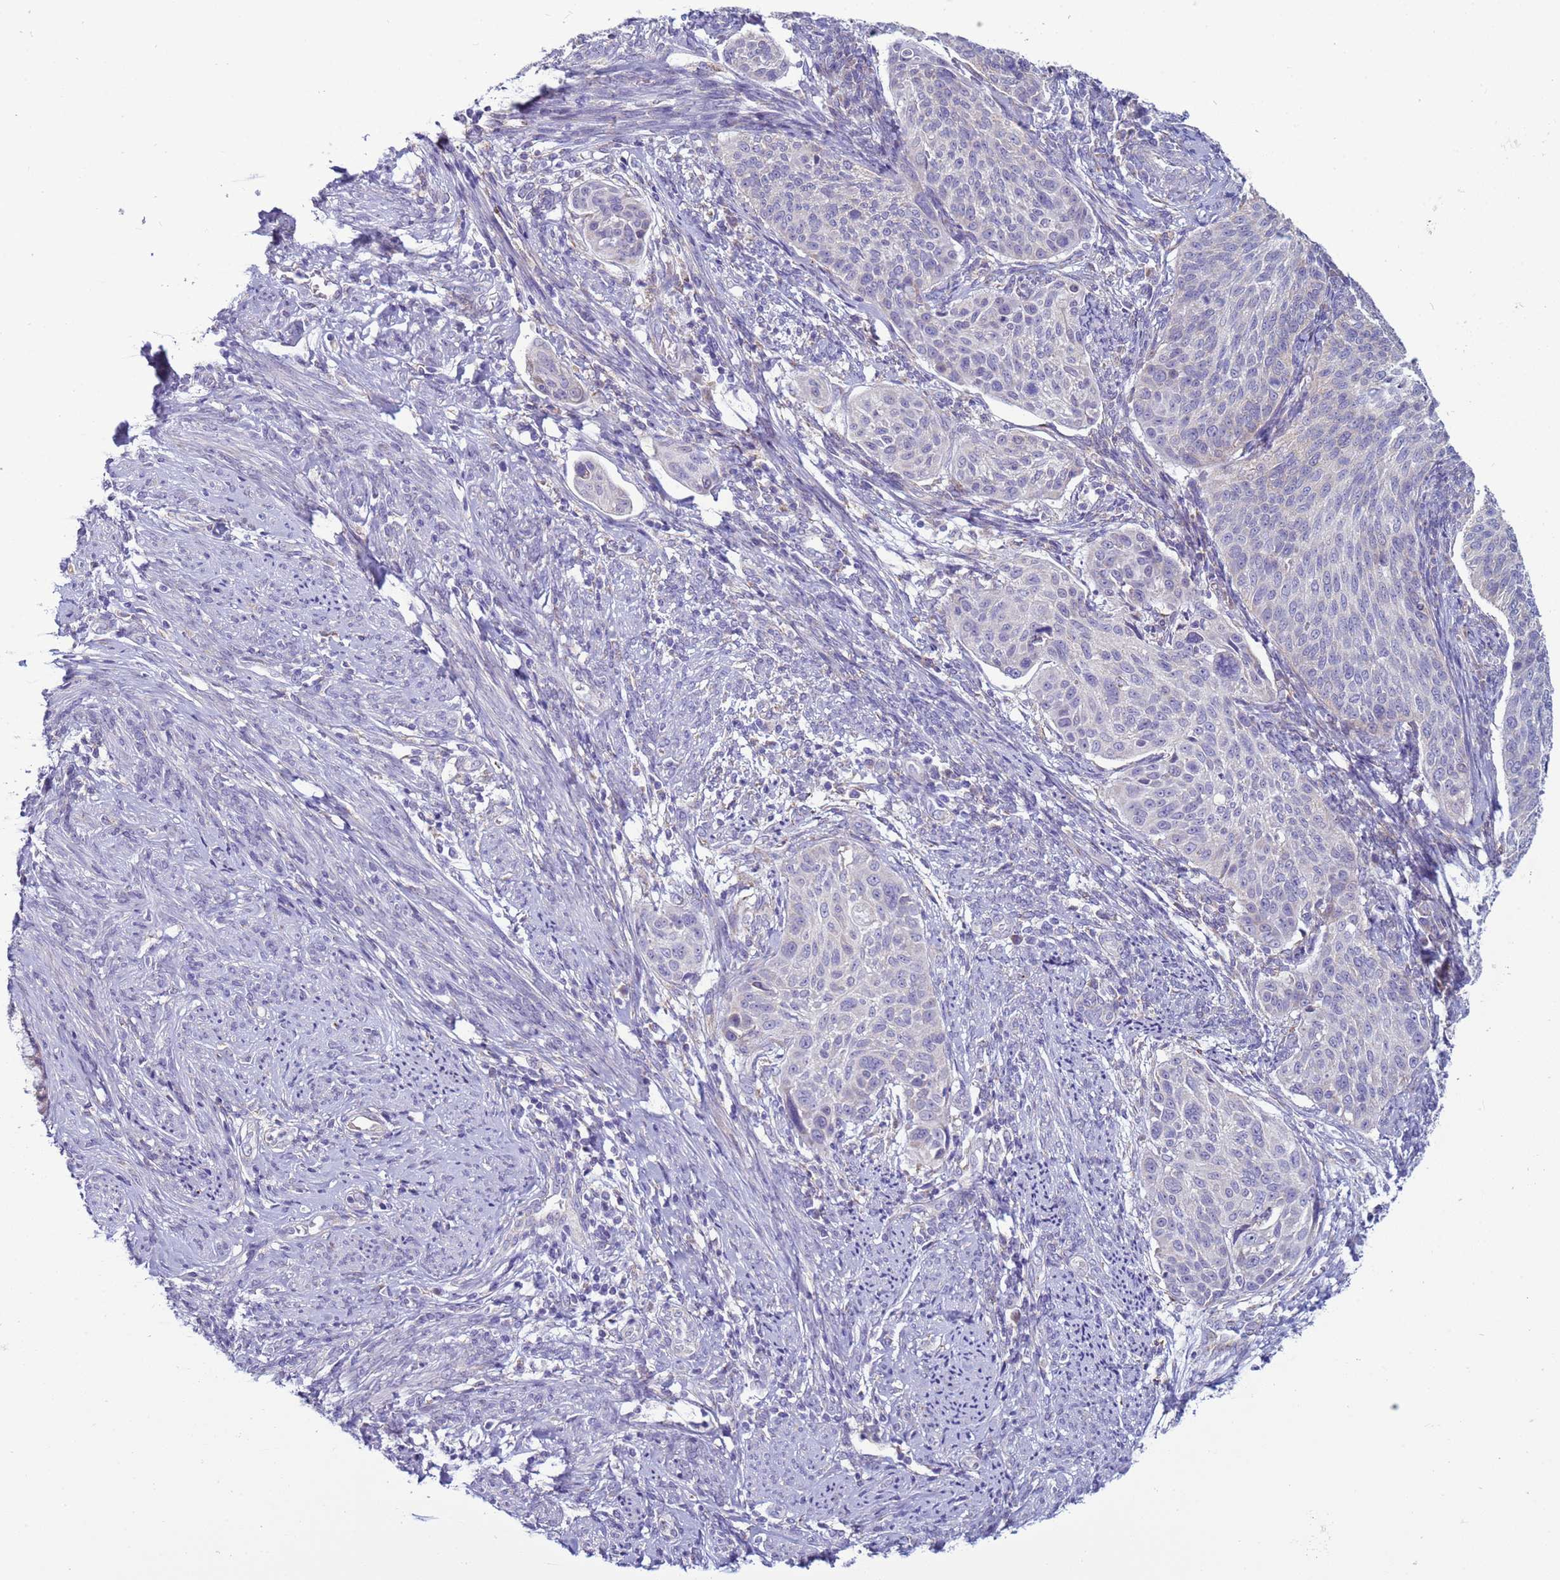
{"staining": {"intensity": "negative", "quantity": "none", "location": "none"}, "tissue": "cervical cancer", "cell_type": "Tumor cells", "image_type": "cancer", "snomed": [{"axis": "morphology", "description": "Squamous cell carcinoma, NOS"}, {"axis": "topography", "description": "Cervix"}], "caption": "The histopathology image shows no significant expression in tumor cells of cervical cancer (squamous cell carcinoma).", "gene": "ABHD17B", "patient": {"sex": "female", "age": 70}}